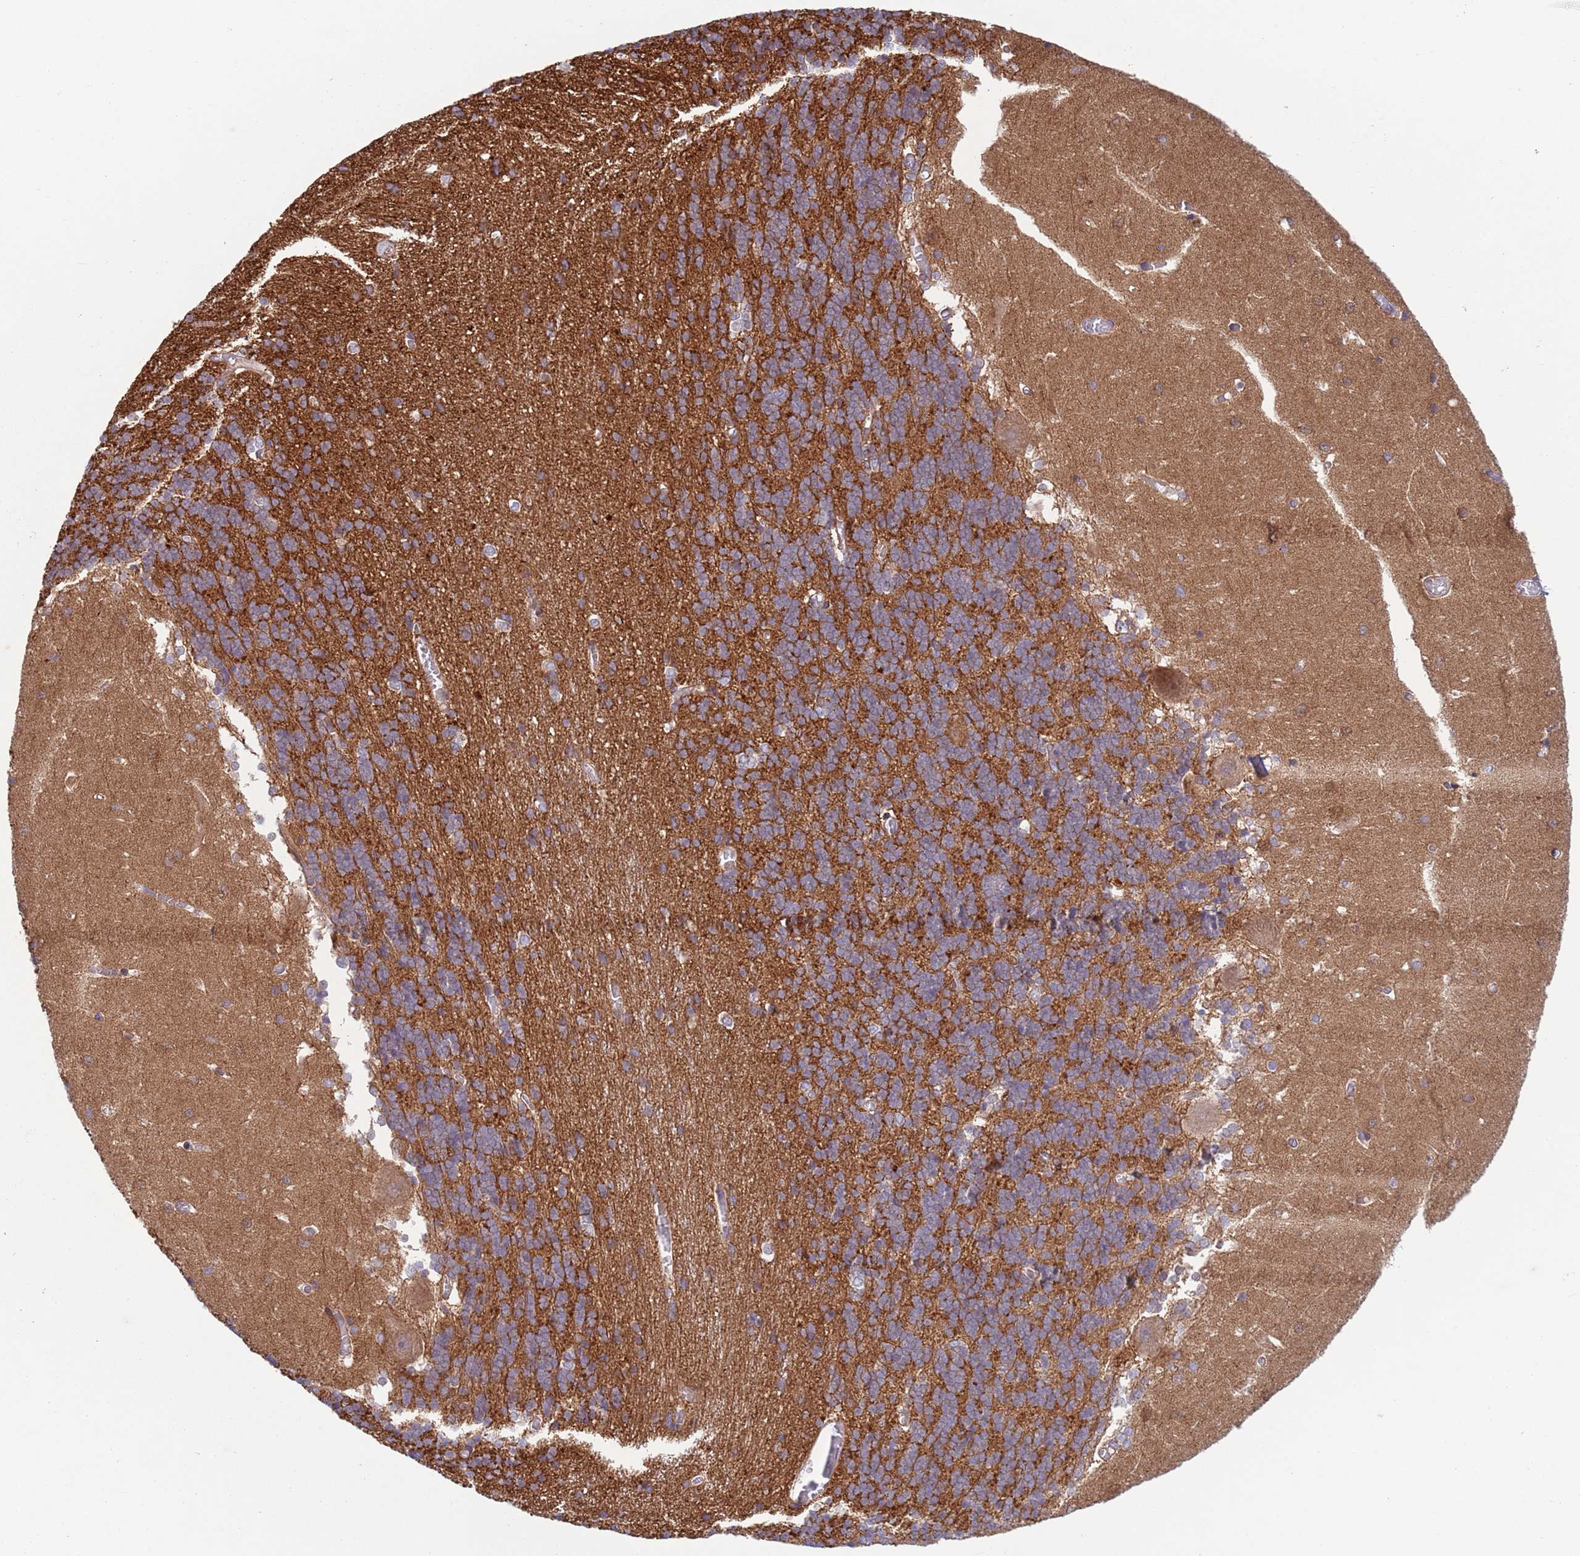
{"staining": {"intensity": "weak", "quantity": "<25%", "location": "cytoplasmic/membranous"}, "tissue": "cerebellum", "cell_type": "Cells in granular layer", "image_type": "normal", "snomed": [{"axis": "morphology", "description": "Normal tissue, NOS"}, {"axis": "topography", "description": "Cerebellum"}], "caption": "DAB immunohistochemical staining of normal cerebellum demonstrates no significant expression in cells in granular layer. (DAB (3,3'-diaminobenzidine) immunohistochemistry visualized using brightfield microscopy, high magnification).", "gene": "ZMYM5", "patient": {"sex": "male", "age": 37}}